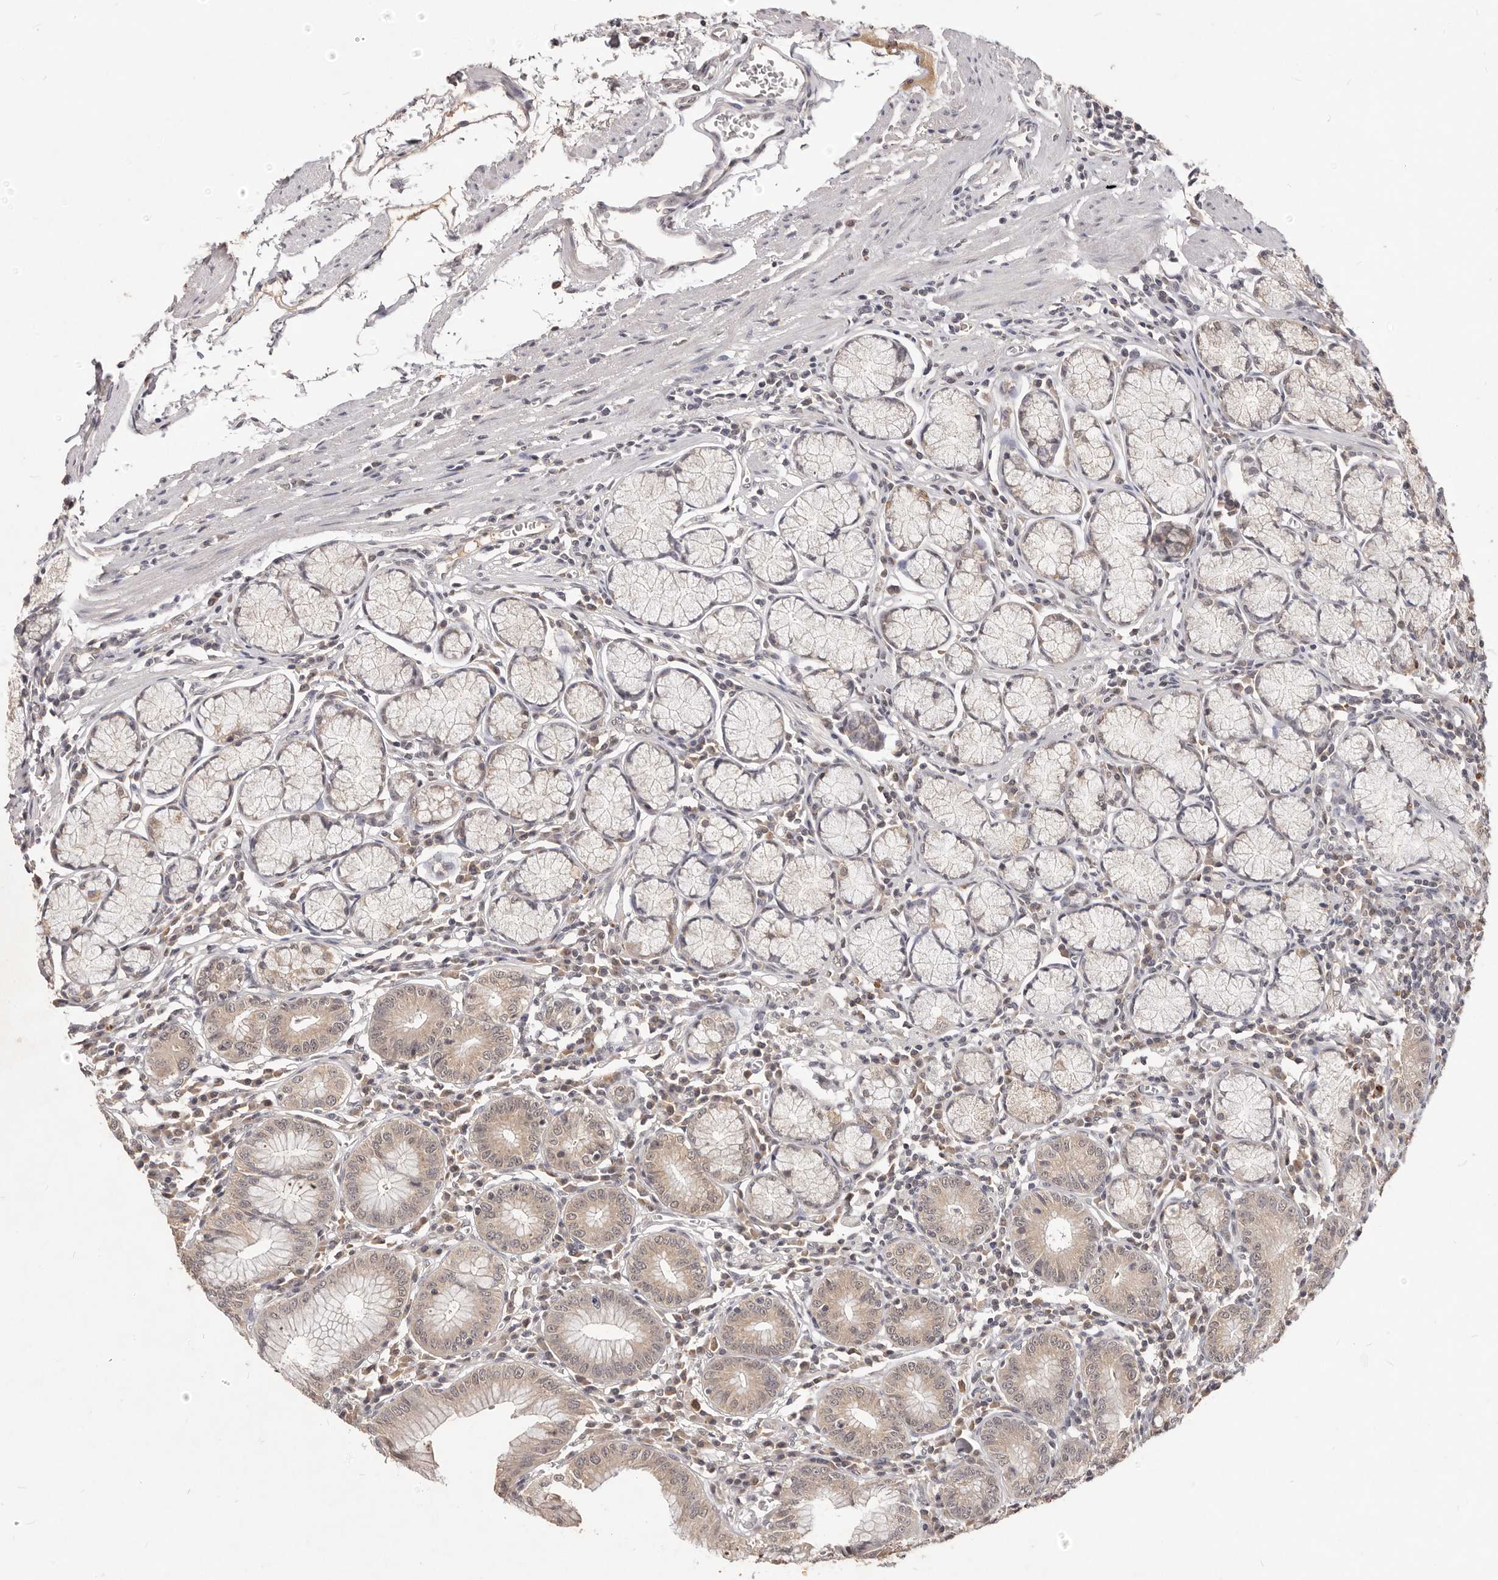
{"staining": {"intensity": "moderate", "quantity": ">75%", "location": "cytoplasmic/membranous,nuclear"}, "tissue": "stomach", "cell_type": "Glandular cells", "image_type": "normal", "snomed": [{"axis": "morphology", "description": "Normal tissue, NOS"}, {"axis": "topography", "description": "Stomach"}], "caption": "Stomach stained with IHC reveals moderate cytoplasmic/membranous,nuclear expression in approximately >75% of glandular cells.", "gene": "TSPAN13", "patient": {"sex": "male", "age": 55}}